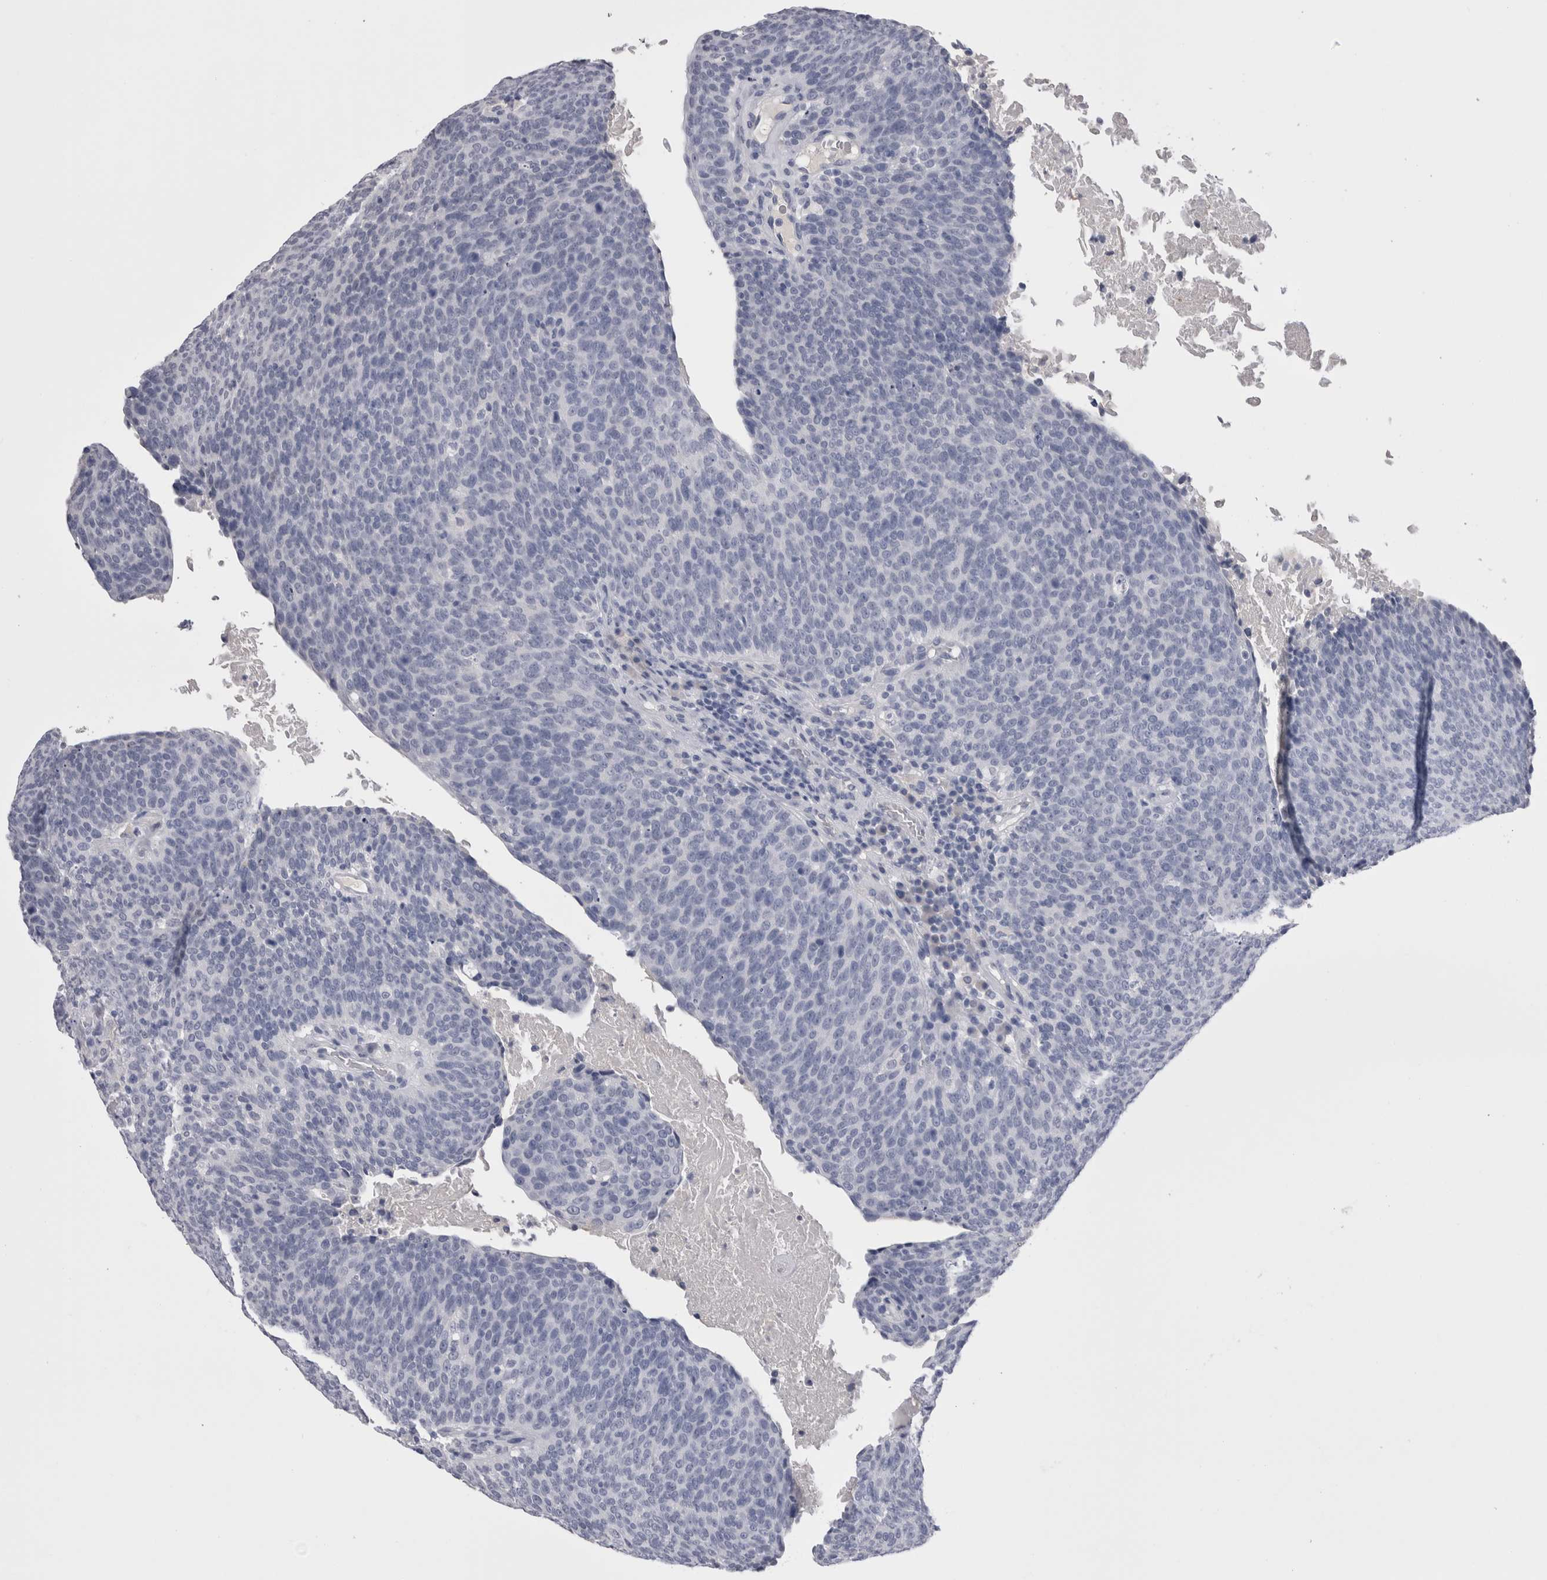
{"staining": {"intensity": "negative", "quantity": "none", "location": "none"}, "tissue": "head and neck cancer", "cell_type": "Tumor cells", "image_type": "cancer", "snomed": [{"axis": "morphology", "description": "Squamous cell carcinoma, NOS"}, {"axis": "morphology", "description": "Squamous cell carcinoma, metastatic, NOS"}, {"axis": "topography", "description": "Lymph node"}, {"axis": "topography", "description": "Head-Neck"}], "caption": "Tumor cells show no significant staining in head and neck cancer. The staining is performed using DAB (3,3'-diaminobenzidine) brown chromogen with nuclei counter-stained in using hematoxylin.", "gene": "CDHR5", "patient": {"sex": "male", "age": 62}}